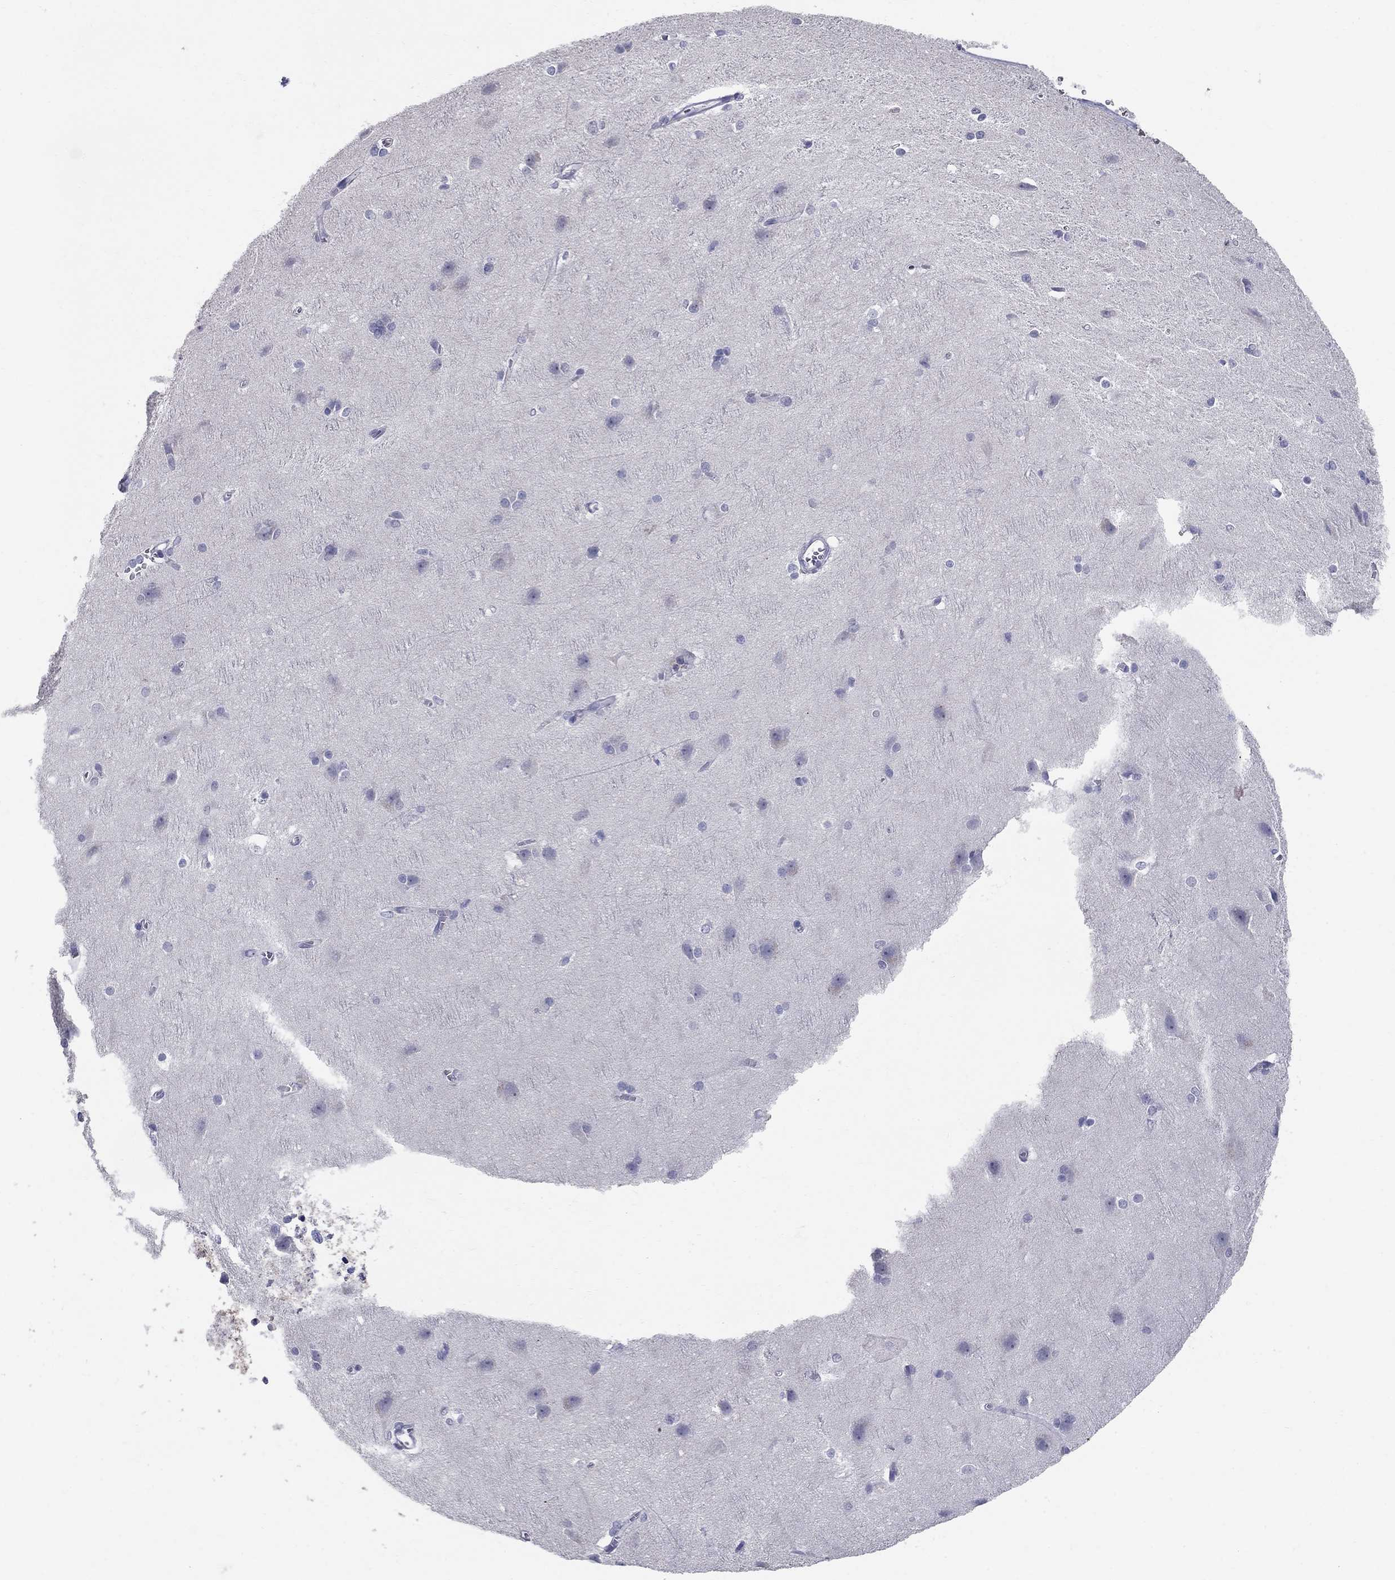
{"staining": {"intensity": "negative", "quantity": "none", "location": "none"}, "tissue": "cerebral cortex", "cell_type": "Endothelial cells", "image_type": "normal", "snomed": [{"axis": "morphology", "description": "Normal tissue, NOS"}, {"axis": "topography", "description": "Cerebral cortex"}], "caption": "DAB immunohistochemical staining of unremarkable cerebral cortex demonstrates no significant positivity in endothelial cells. Brightfield microscopy of immunohistochemistry (IHC) stained with DAB (3,3'-diaminobenzidine) (brown) and hematoxylin (blue), captured at high magnification.", "gene": "TP53TG5", "patient": {"sex": "male", "age": 37}}